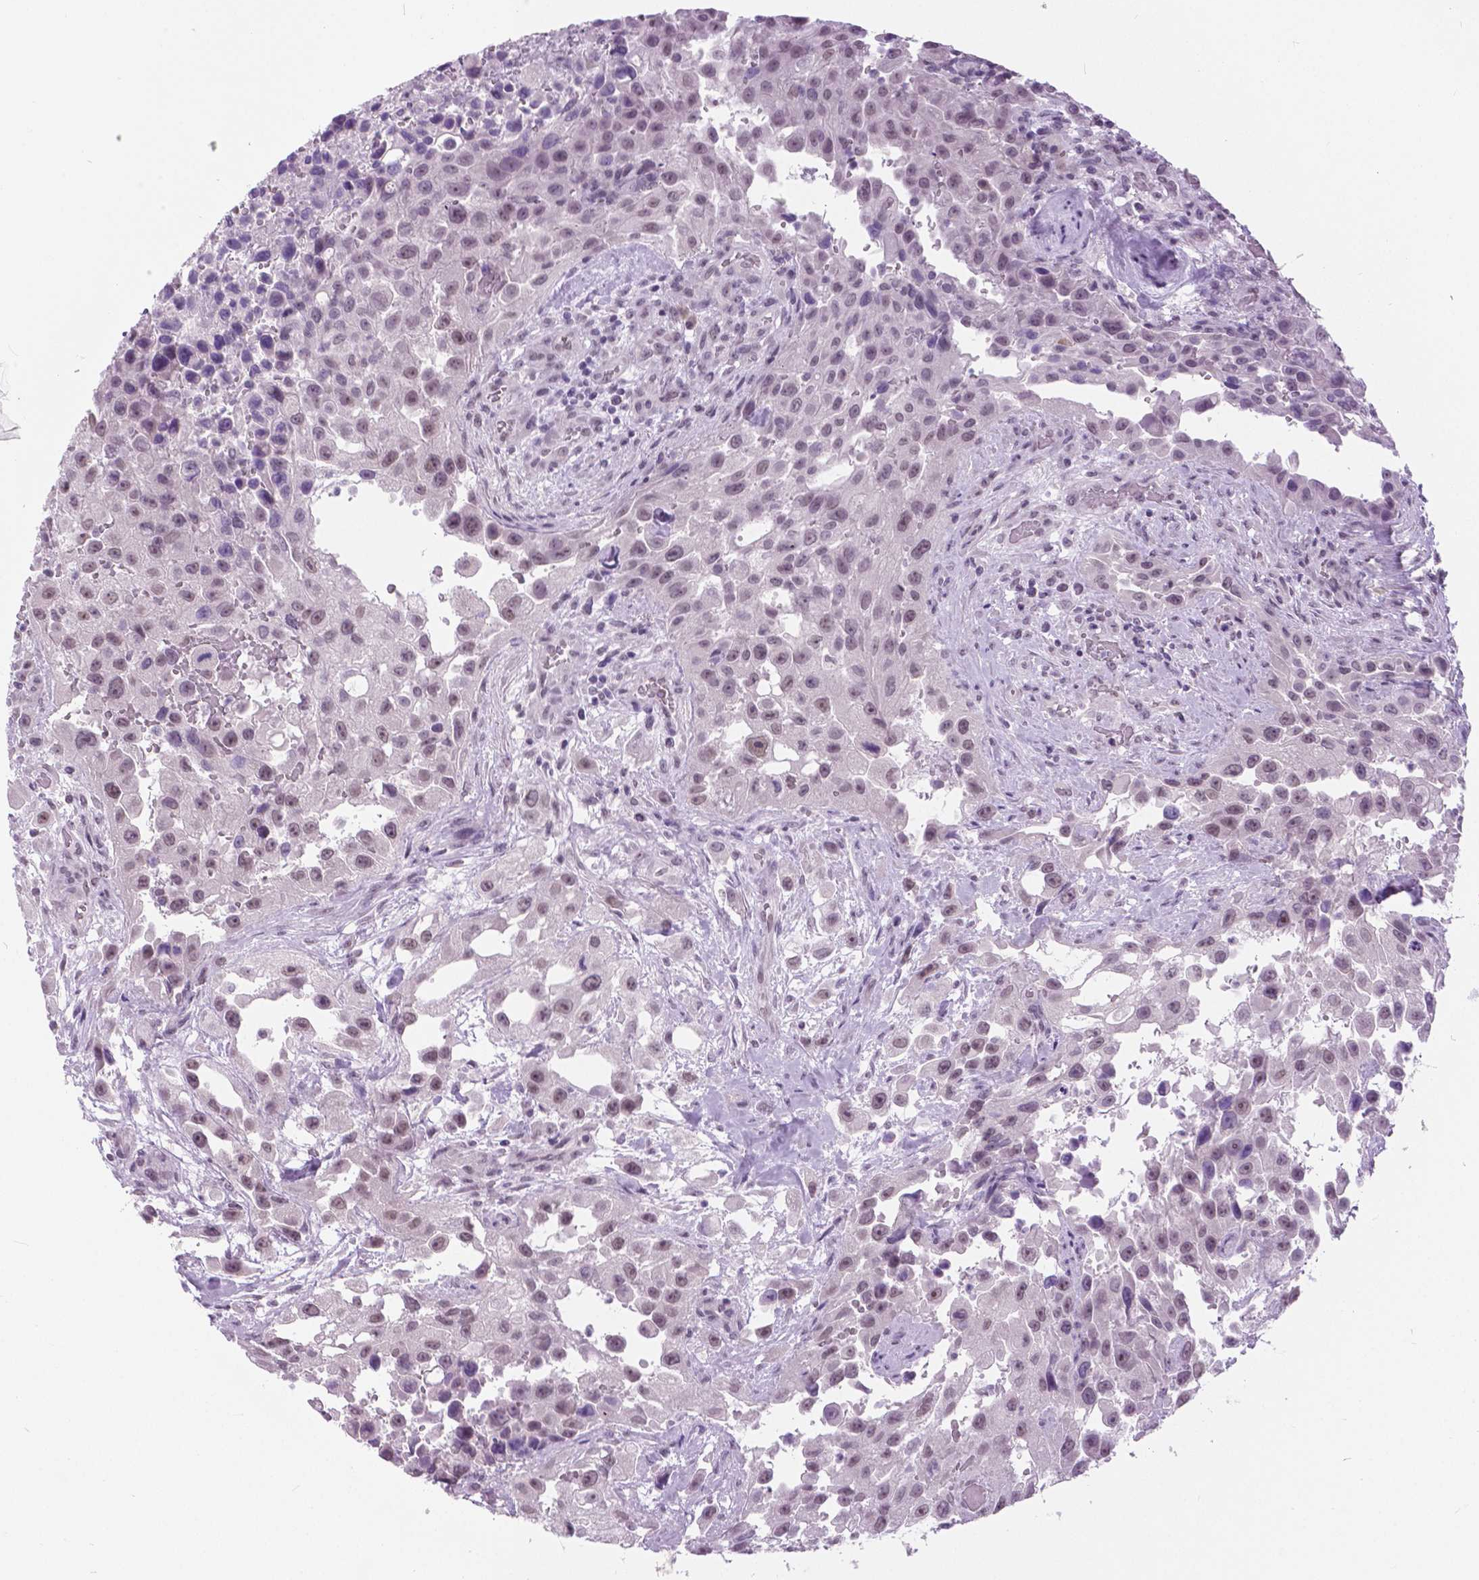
{"staining": {"intensity": "weak", "quantity": ">75%", "location": "nuclear"}, "tissue": "urothelial cancer", "cell_type": "Tumor cells", "image_type": "cancer", "snomed": [{"axis": "morphology", "description": "Urothelial carcinoma, High grade"}, {"axis": "topography", "description": "Urinary bladder"}], "caption": "Protein analysis of urothelial cancer tissue reveals weak nuclear positivity in approximately >75% of tumor cells.", "gene": "MYOM1", "patient": {"sex": "male", "age": 79}}